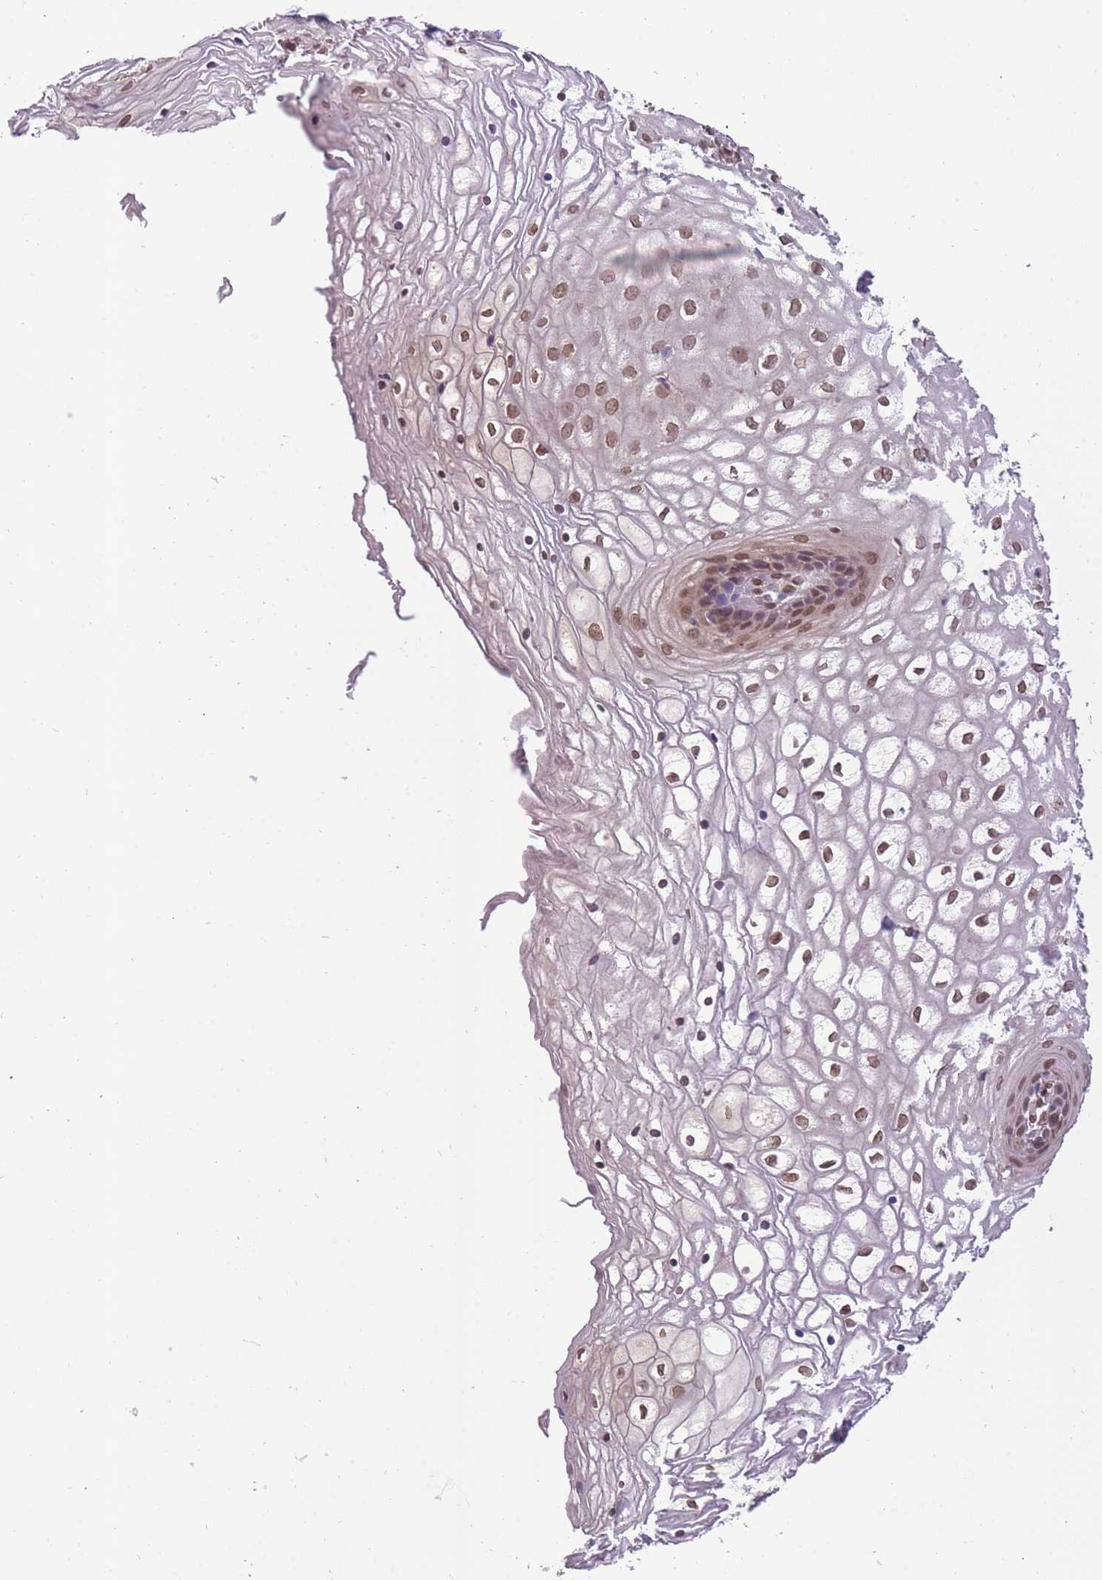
{"staining": {"intensity": "moderate", "quantity": ">75%", "location": "nuclear"}, "tissue": "vagina", "cell_type": "Squamous epithelial cells", "image_type": "normal", "snomed": [{"axis": "morphology", "description": "Normal tissue, NOS"}, {"axis": "topography", "description": "Vagina"}], "caption": "This is an image of immunohistochemistry (IHC) staining of unremarkable vagina, which shows moderate expression in the nuclear of squamous epithelial cells.", "gene": "CDIP1", "patient": {"sex": "female", "age": 34}}